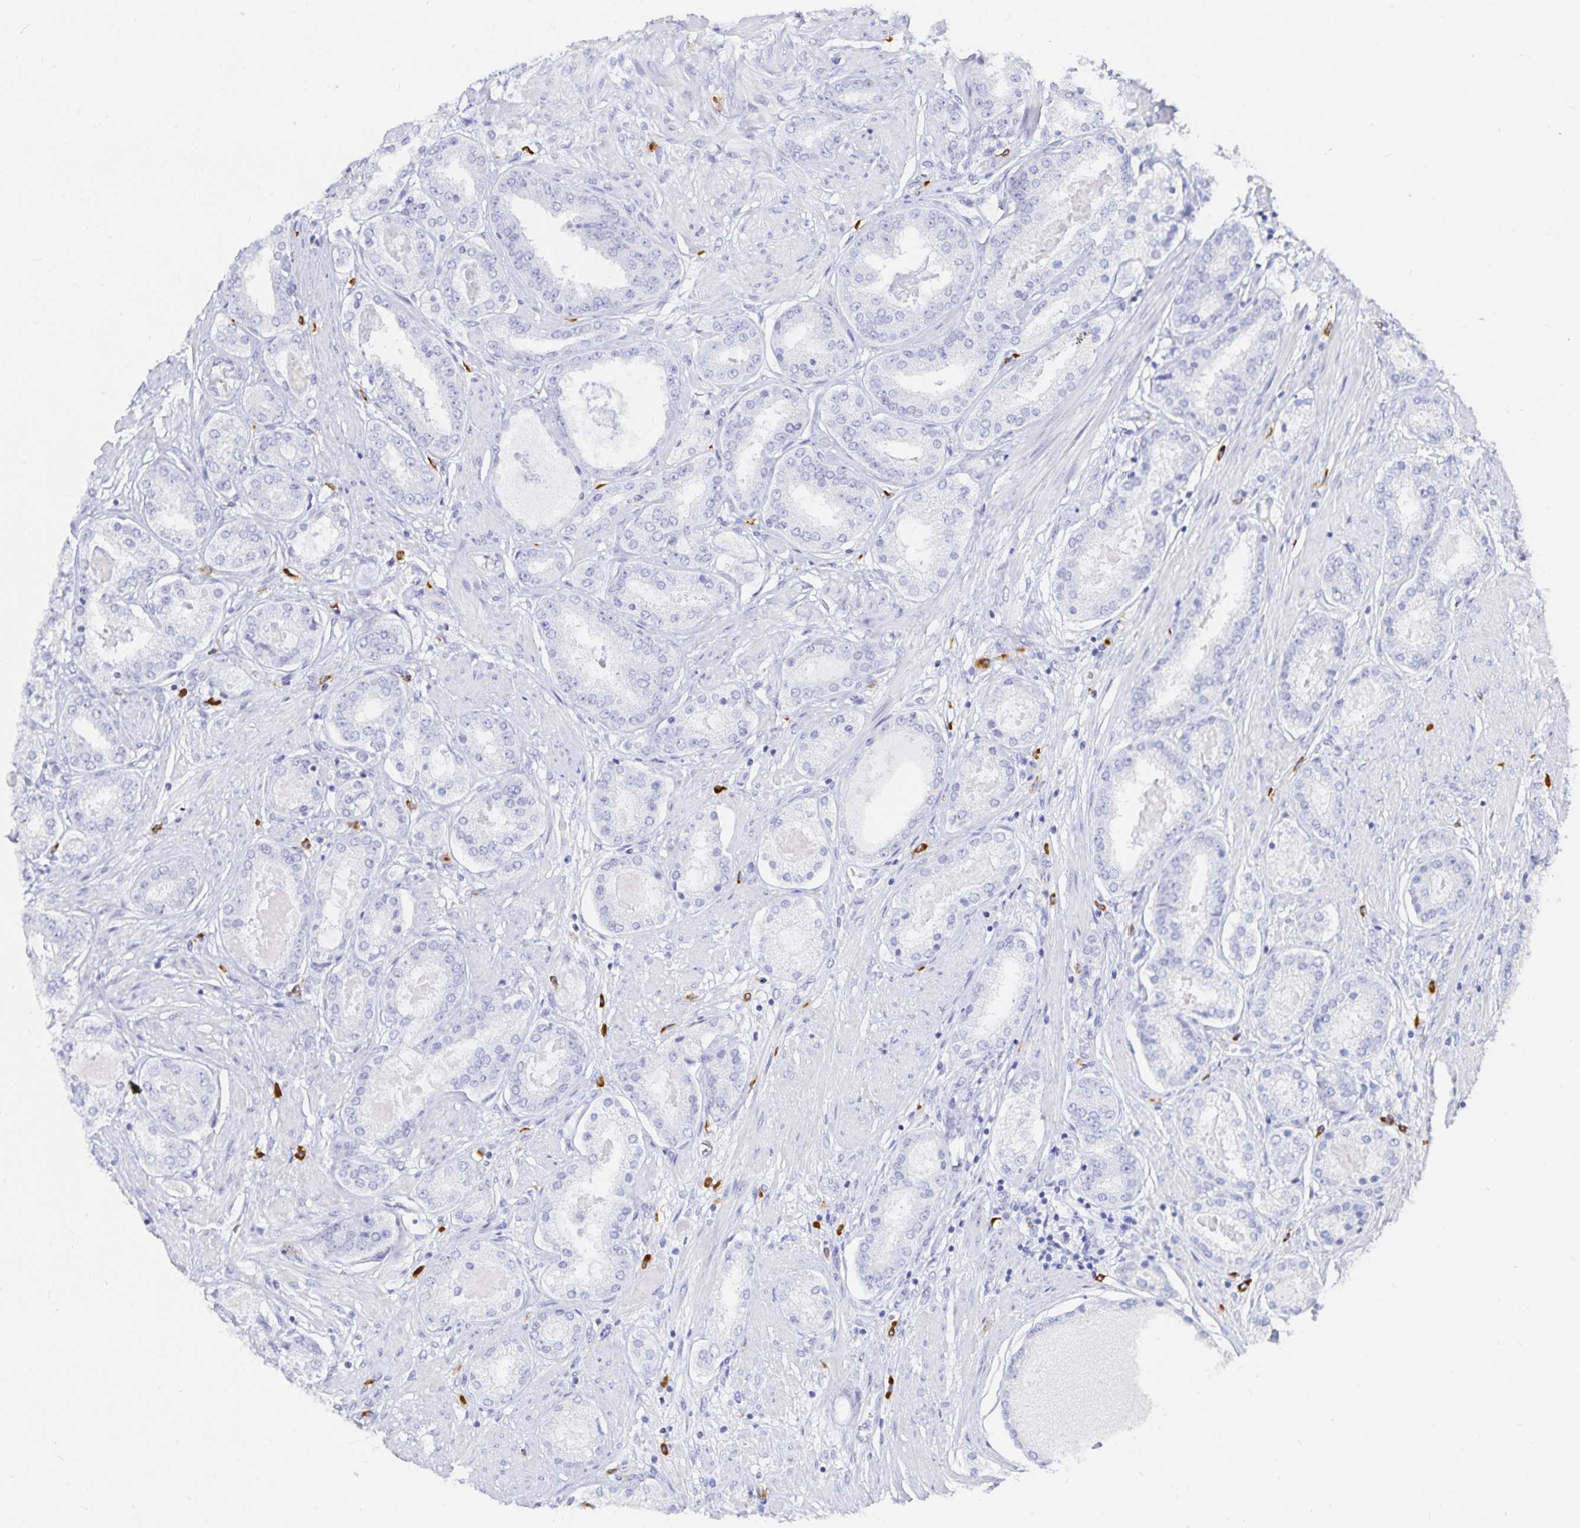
{"staining": {"intensity": "negative", "quantity": "none", "location": "none"}, "tissue": "prostate cancer", "cell_type": "Tumor cells", "image_type": "cancer", "snomed": [{"axis": "morphology", "description": "Adenocarcinoma, High grade"}, {"axis": "topography", "description": "Prostate"}], "caption": "The immunohistochemistry image has no significant expression in tumor cells of prostate high-grade adenocarcinoma tissue.", "gene": "TNIP1", "patient": {"sex": "male", "age": 63}}